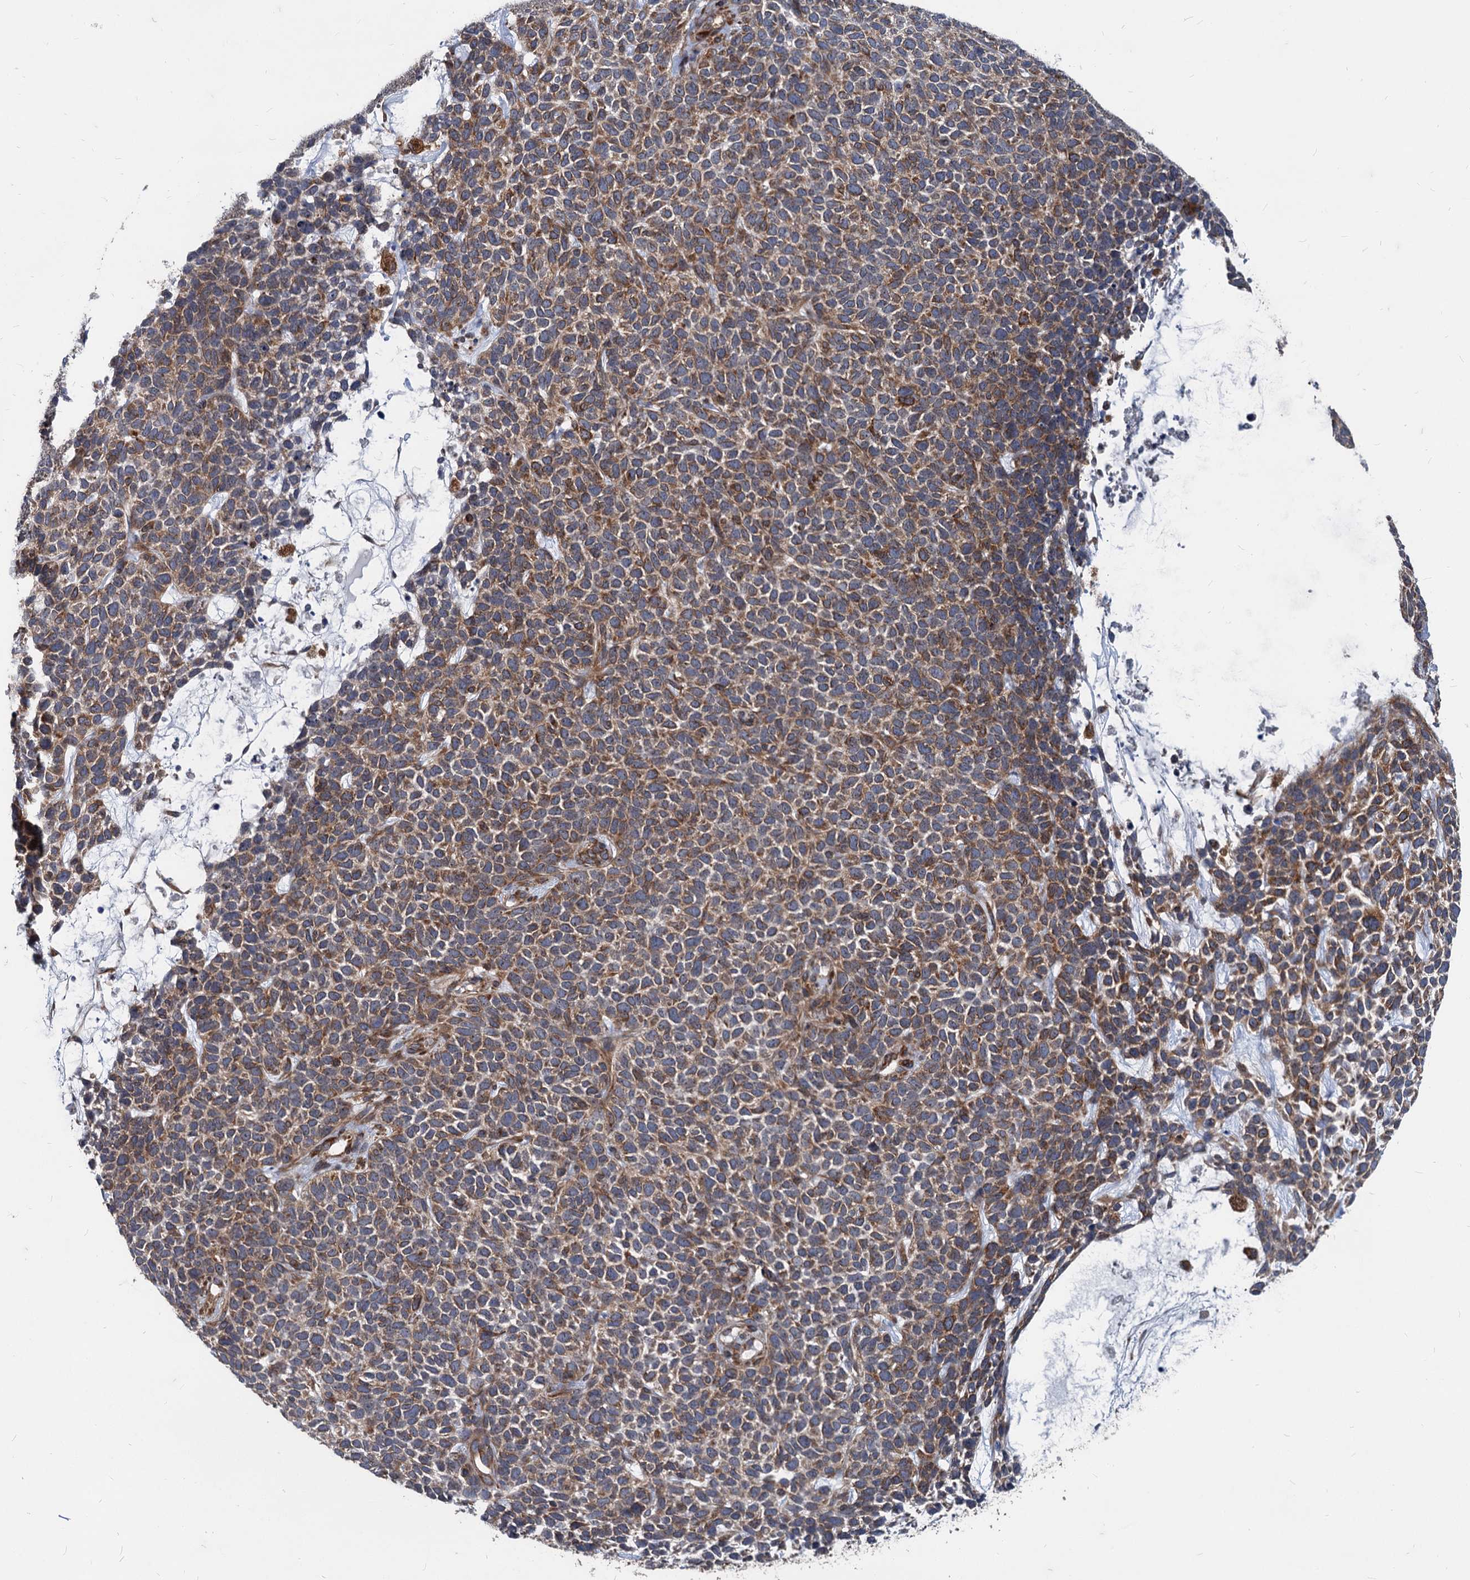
{"staining": {"intensity": "moderate", "quantity": ">75%", "location": "cytoplasmic/membranous"}, "tissue": "skin cancer", "cell_type": "Tumor cells", "image_type": "cancer", "snomed": [{"axis": "morphology", "description": "Basal cell carcinoma"}, {"axis": "topography", "description": "Skin"}], "caption": "A photomicrograph of skin basal cell carcinoma stained for a protein exhibits moderate cytoplasmic/membranous brown staining in tumor cells.", "gene": "STIM1", "patient": {"sex": "female", "age": 84}}